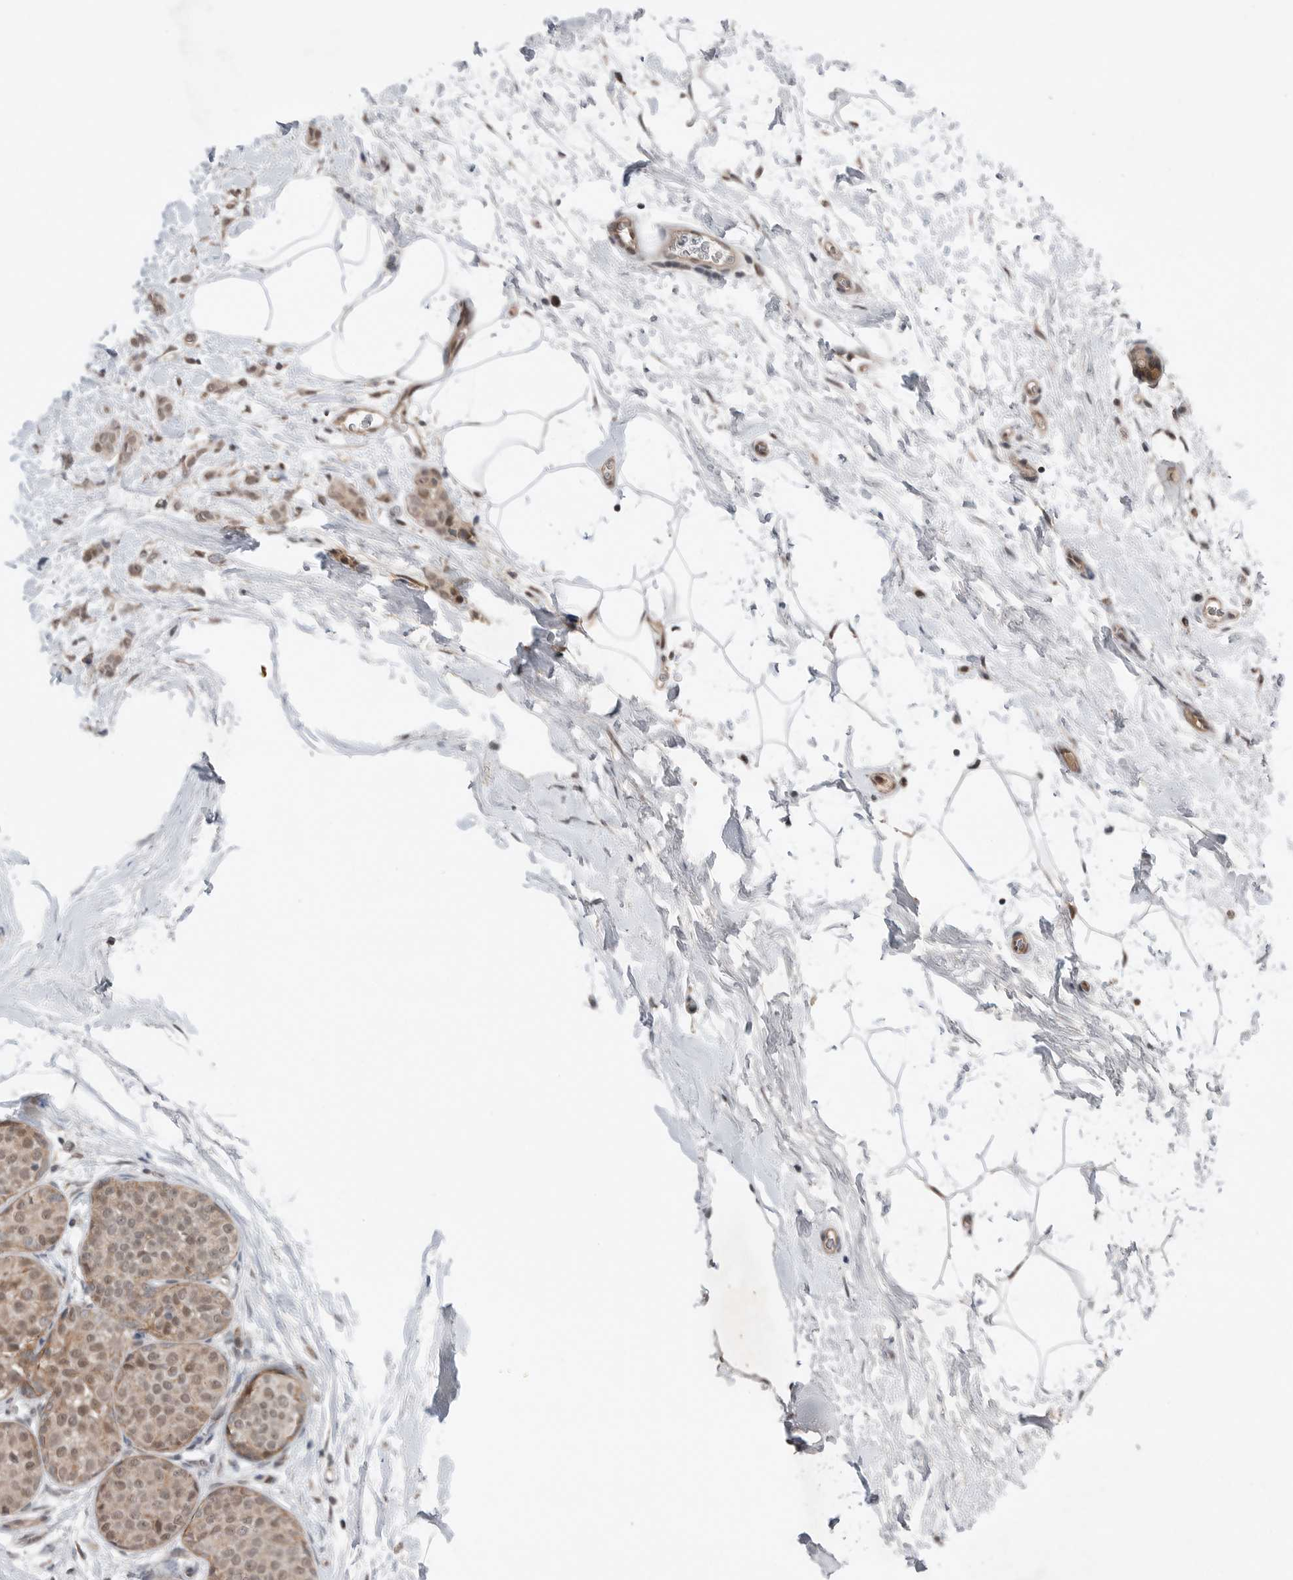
{"staining": {"intensity": "moderate", "quantity": ">75%", "location": "cytoplasmic/membranous,nuclear"}, "tissue": "breast cancer", "cell_type": "Tumor cells", "image_type": "cancer", "snomed": [{"axis": "morphology", "description": "Lobular carcinoma, in situ"}, {"axis": "morphology", "description": "Lobular carcinoma"}, {"axis": "topography", "description": "Breast"}], "caption": "High-power microscopy captured an immunohistochemistry micrograph of breast cancer (lobular carcinoma), revealing moderate cytoplasmic/membranous and nuclear expression in approximately >75% of tumor cells. (DAB (3,3'-diaminobenzidine) = brown stain, brightfield microscopy at high magnification).", "gene": "NTAQ1", "patient": {"sex": "female", "age": 41}}